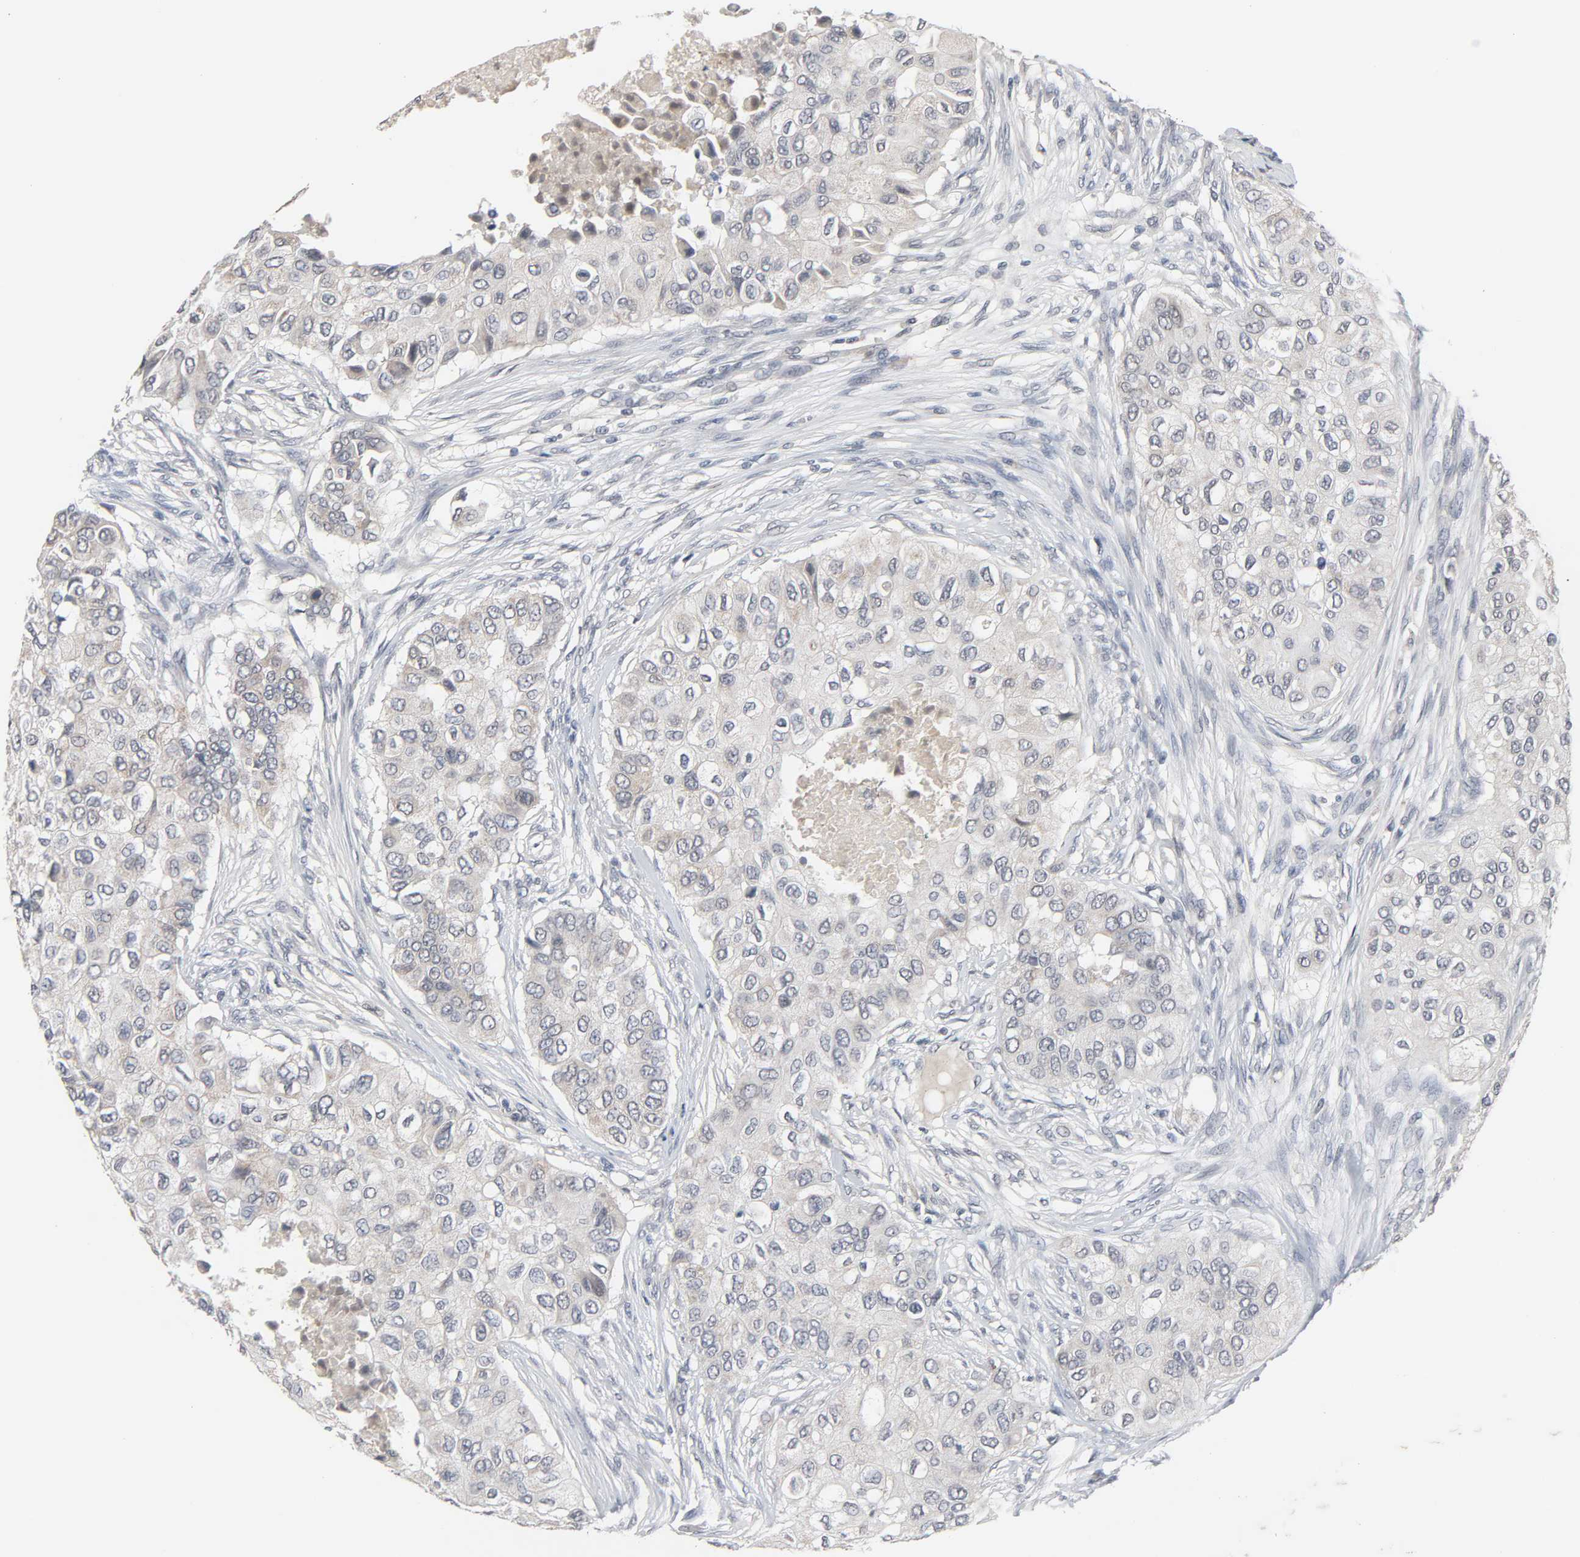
{"staining": {"intensity": "weak", "quantity": "25%-75%", "location": "cytoplasmic/membranous"}, "tissue": "breast cancer", "cell_type": "Tumor cells", "image_type": "cancer", "snomed": [{"axis": "morphology", "description": "Normal tissue, NOS"}, {"axis": "morphology", "description": "Duct carcinoma"}, {"axis": "topography", "description": "Breast"}], "caption": "Breast cancer stained for a protein (brown) reveals weak cytoplasmic/membranous positive positivity in approximately 25%-75% of tumor cells.", "gene": "MT3", "patient": {"sex": "female", "age": 49}}